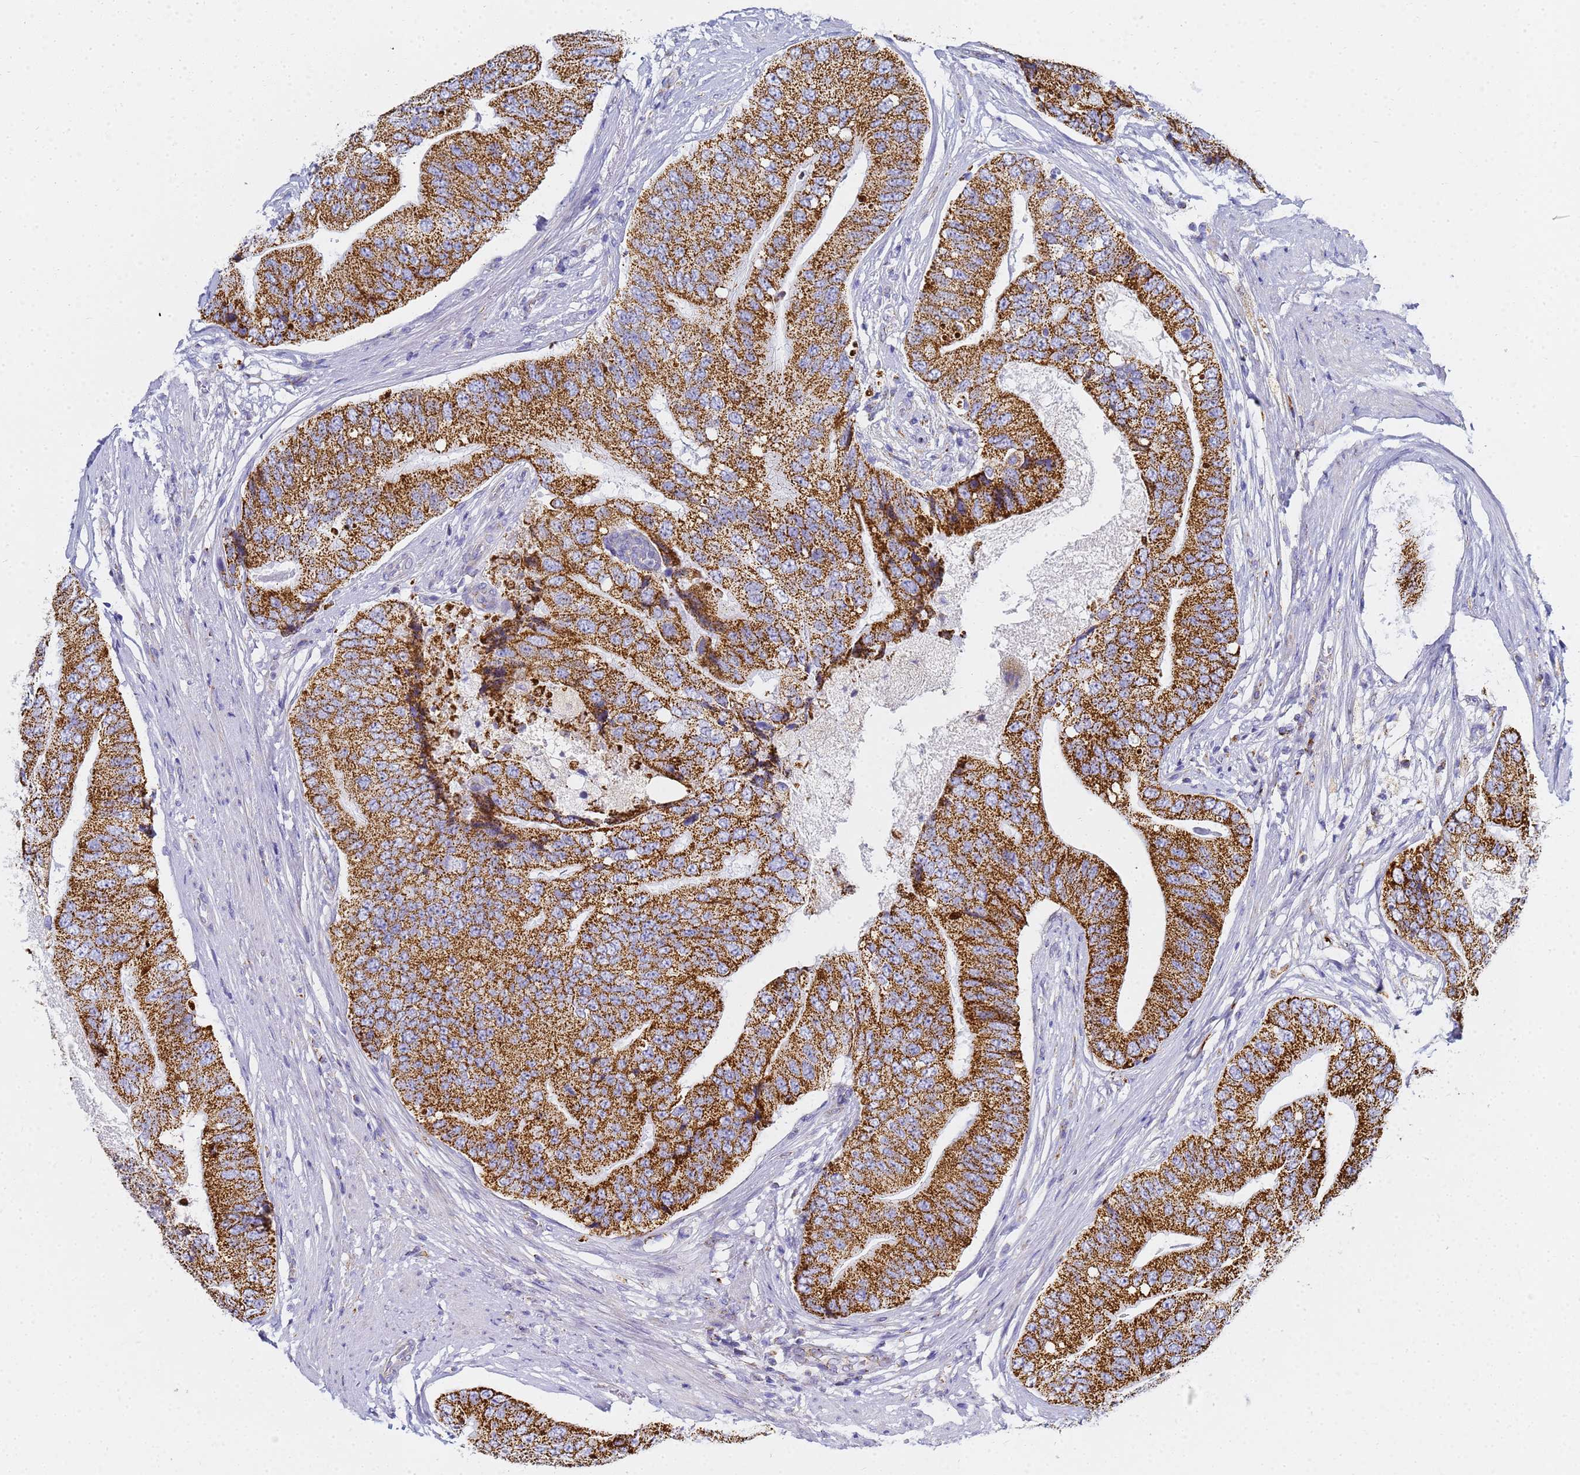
{"staining": {"intensity": "strong", "quantity": ">75%", "location": "cytoplasmic/membranous"}, "tissue": "prostate cancer", "cell_type": "Tumor cells", "image_type": "cancer", "snomed": [{"axis": "morphology", "description": "Adenocarcinoma, High grade"}, {"axis": "topography", "description": "Prostate"}], "caption": "Prostate cancer stained with a protein marker shows strong staining in tumor cells.", "gene": "CNIH4", "patient": {"sex": "male", "age": 70}}